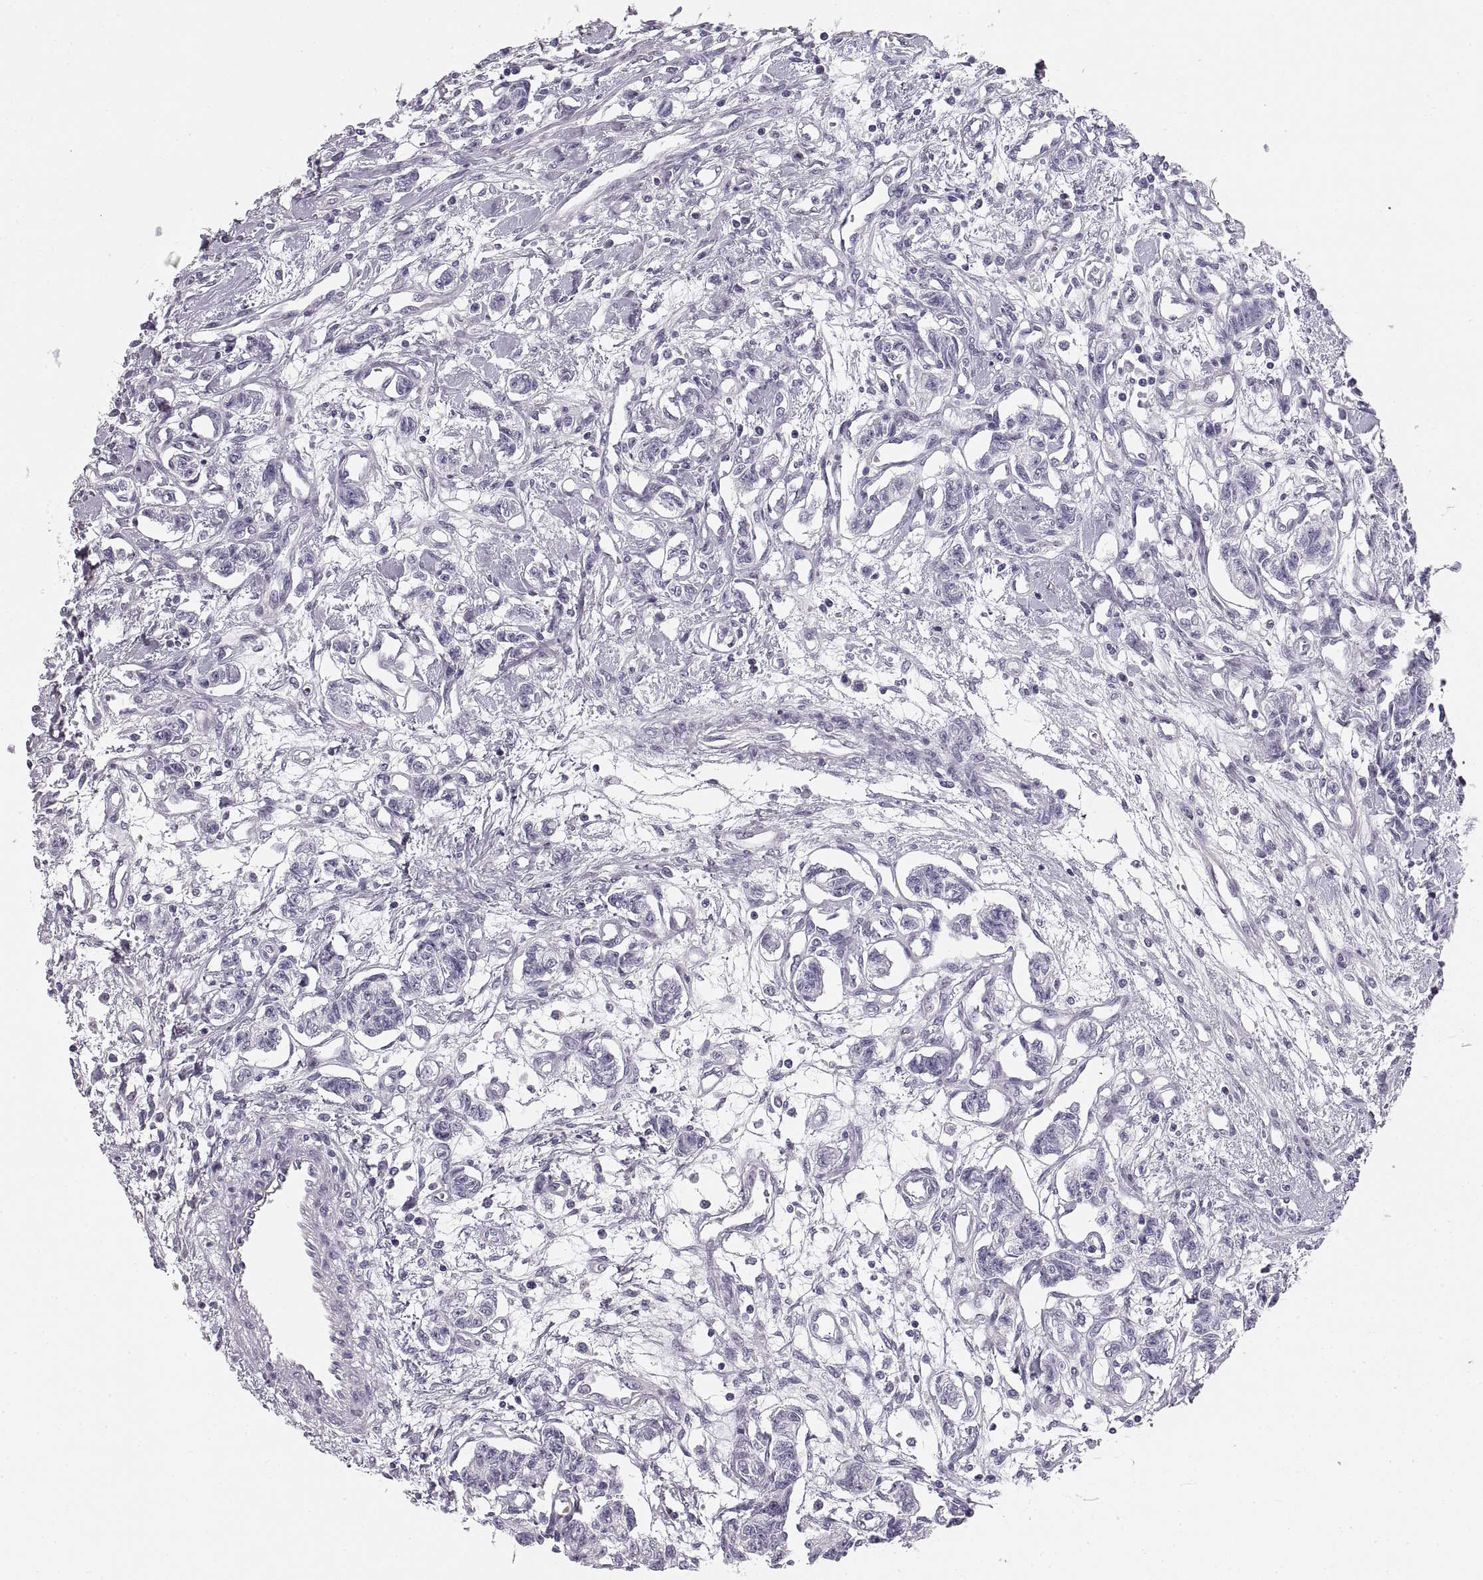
{"staining": {"intensity": "negative", "quantity": "none", "location": "none"}, "tissue": "carcinoid", "cell_type": "Tumor cells", "image_type": "cancer", "snomed": [{"axis": "morphology", "description": "Carcinoid, malignant, NOS"}, {"axis": "topography", "description": "Kidney"}], "caption": "Immunohistochemistry micrograph of carcinoid (malignant) stained for a protein (brown), which displays no staining in tumor cells.", "gene": "CRYAA", "patient": {"sex": "female", "age": 41}}